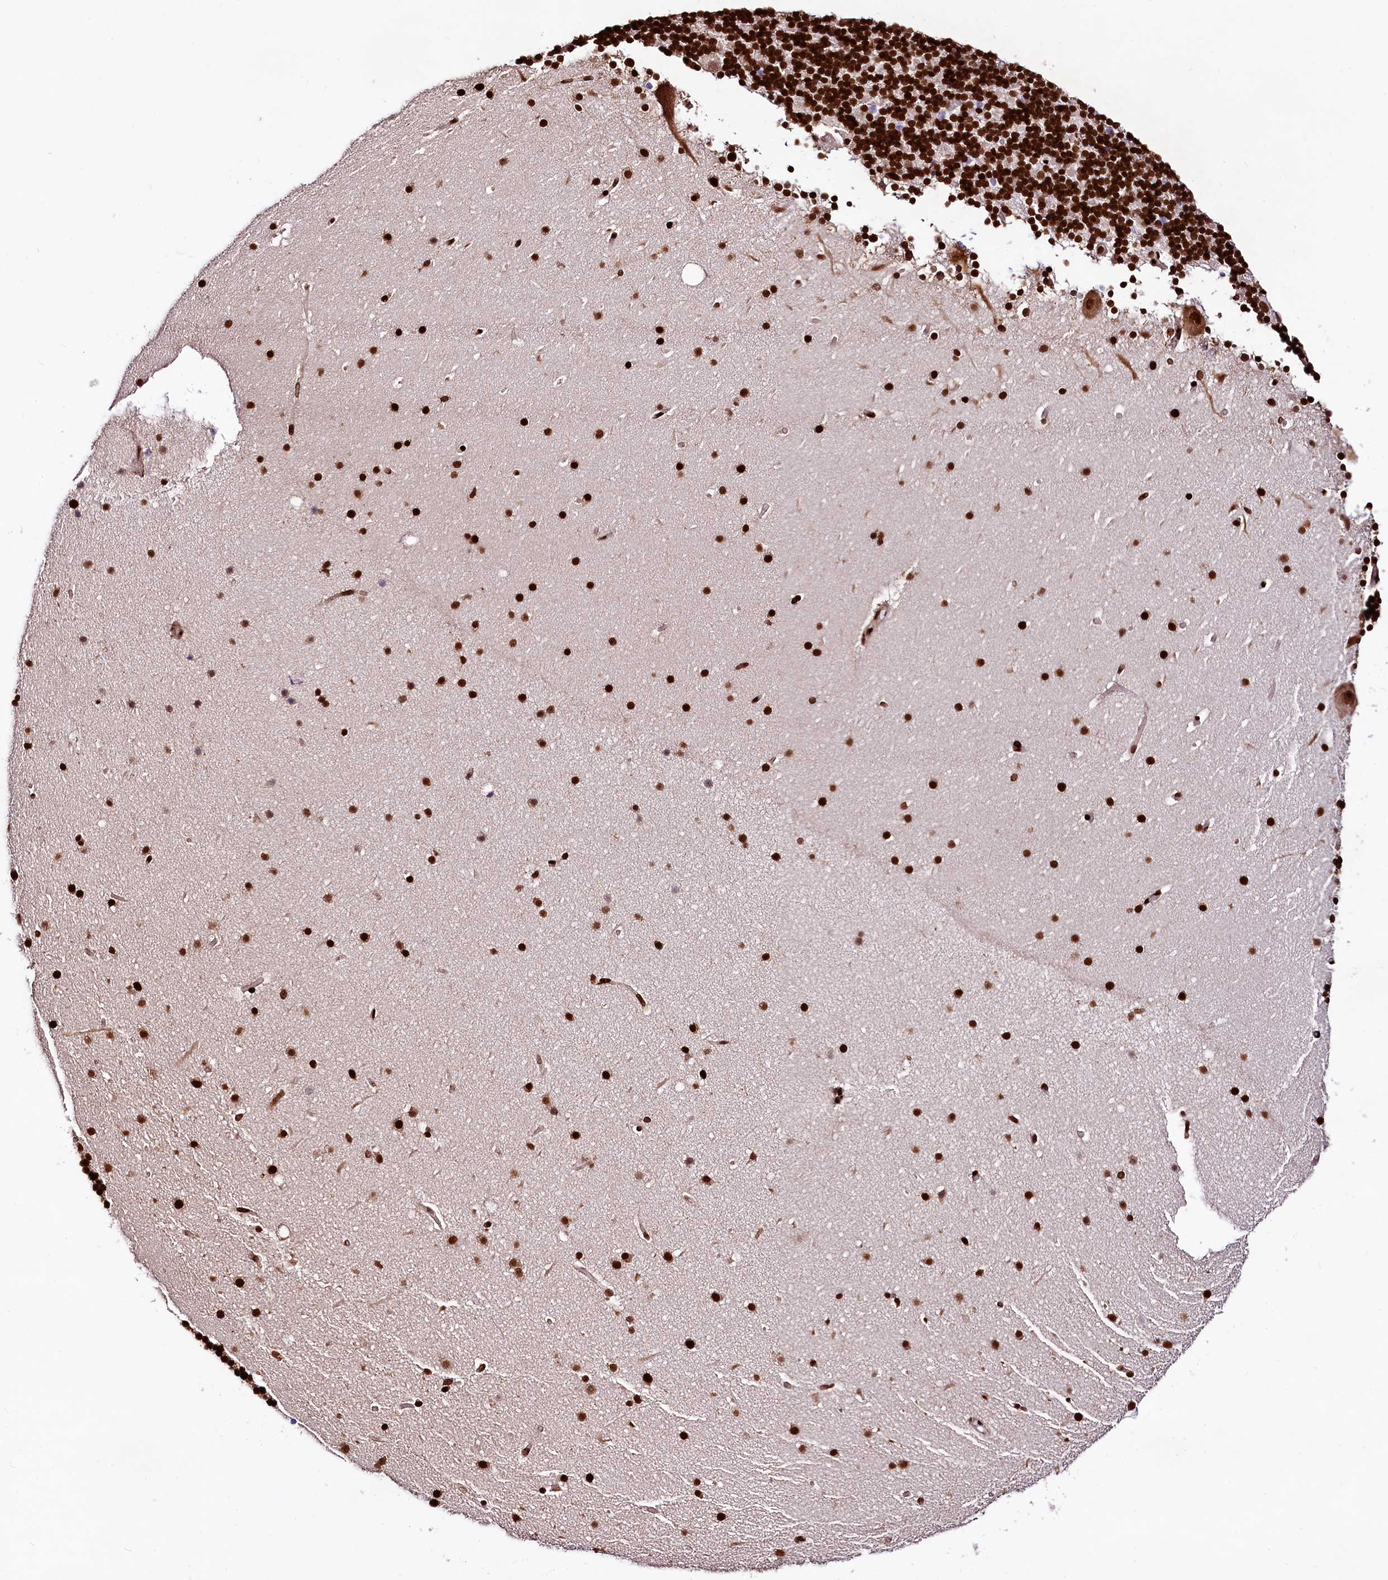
{"staining": {"intensity": "strong", "quantity": "25%-75%", "location": "nuclear"}, "tissue": "cerebellum", "cell_type": "Cells in granular layer", "image_type": "normal", "snomed": [{"axis": "morphology", "description": "Normal tissue, NOS"}, {"axis": "topography", "description": "Cerebellum"}], "caption": "Strong nuclear protein staining is appreciated in about 25%-75% of cells in granular layer in cerebellum.", "gene": "PDS5B", "patient": {"sex": "male", "age": 57}}